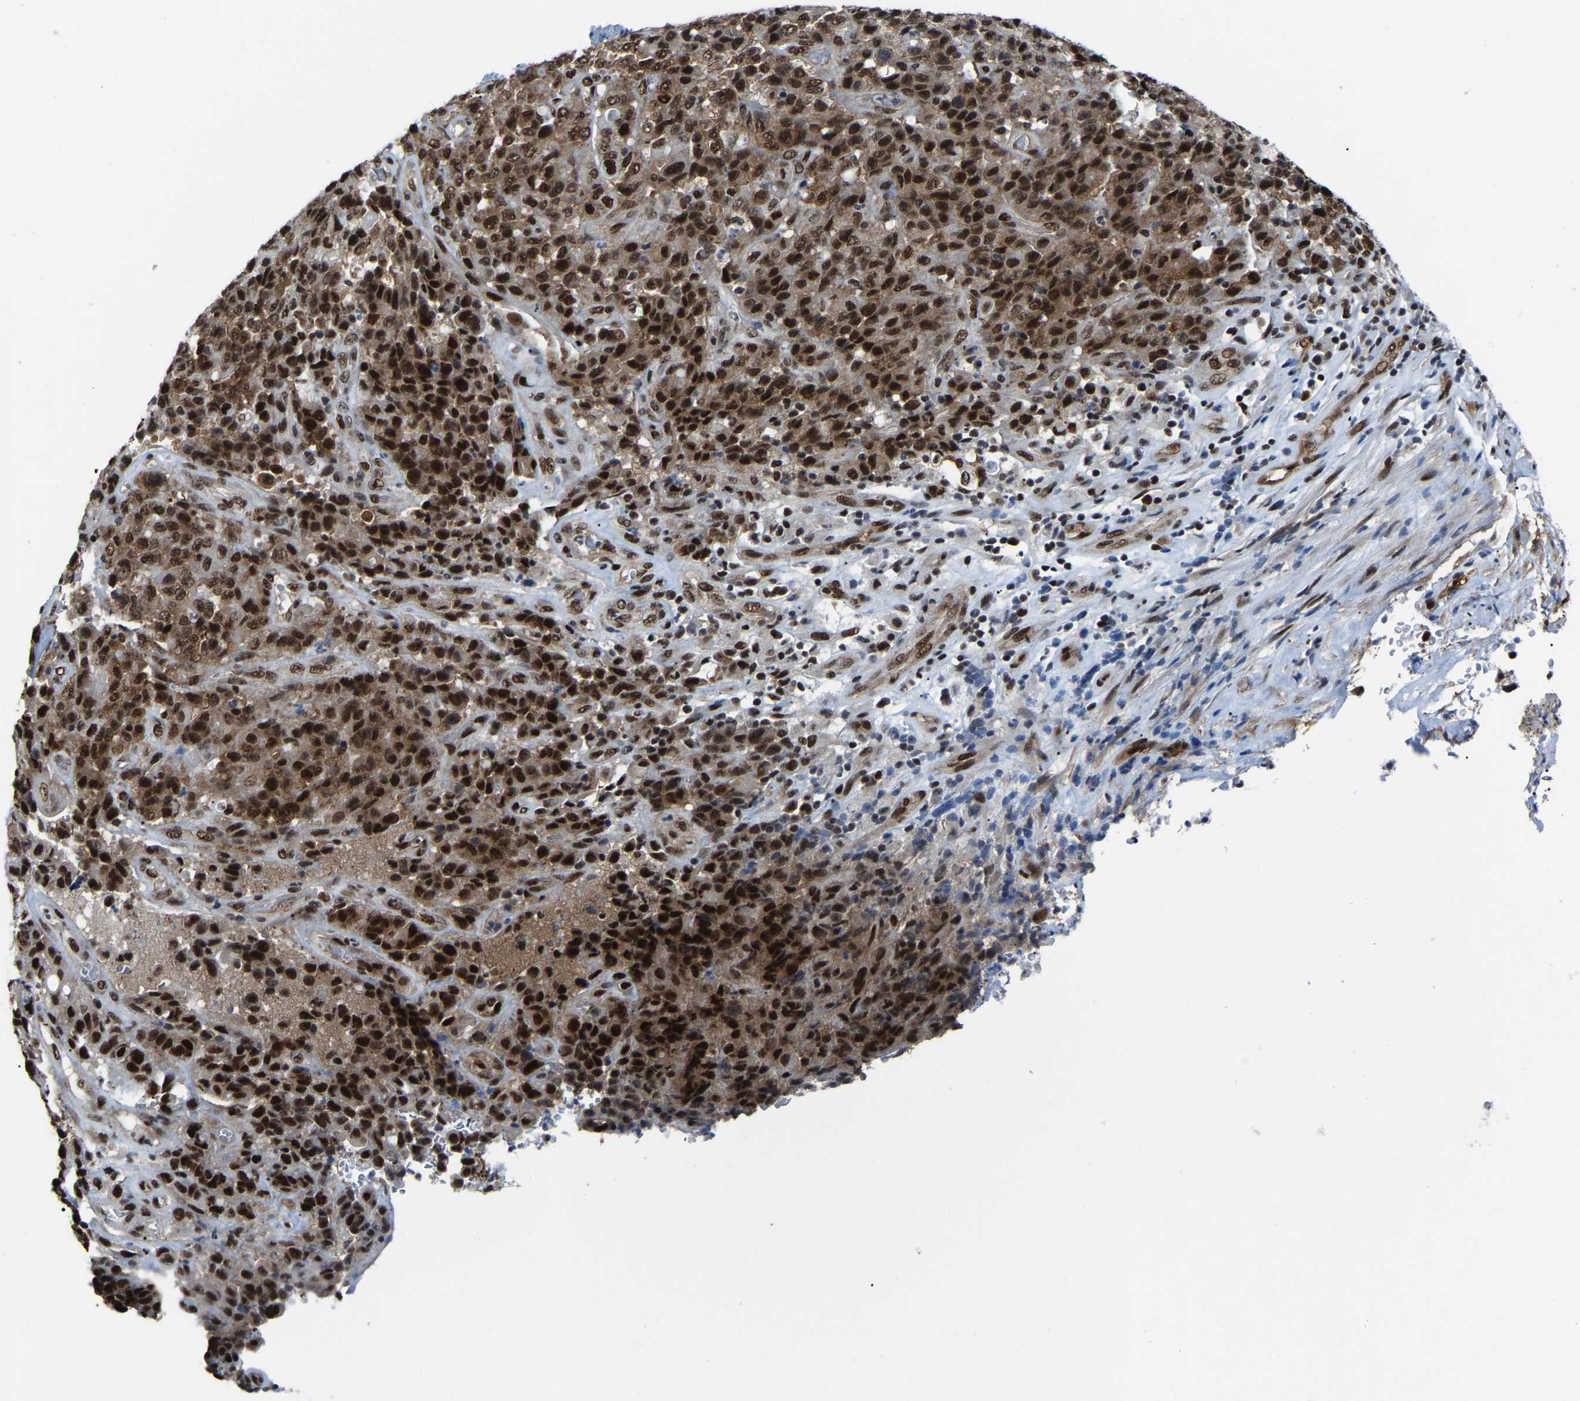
{"staining": {"intensity": "strong", "quantity": ">75%", "location": "nuclear"}, "tissue": "stomach cancer", "cell_type": "Tumor cells", "image_type": "cancer", "snomed": [{"axis": "morphology", "description": "Adenocarcinoma, NOS"}, {"axis": "topography", "description": "Stomach"}], "caption": "There is high levels of strong nuclear expression in tumor cells of stomach cancer (adenocarcinoma), as demonstrated by immunohistochemical staining (brown color).", "gene": "DDX5", "patient": {"sex": "female", "age": 73}}